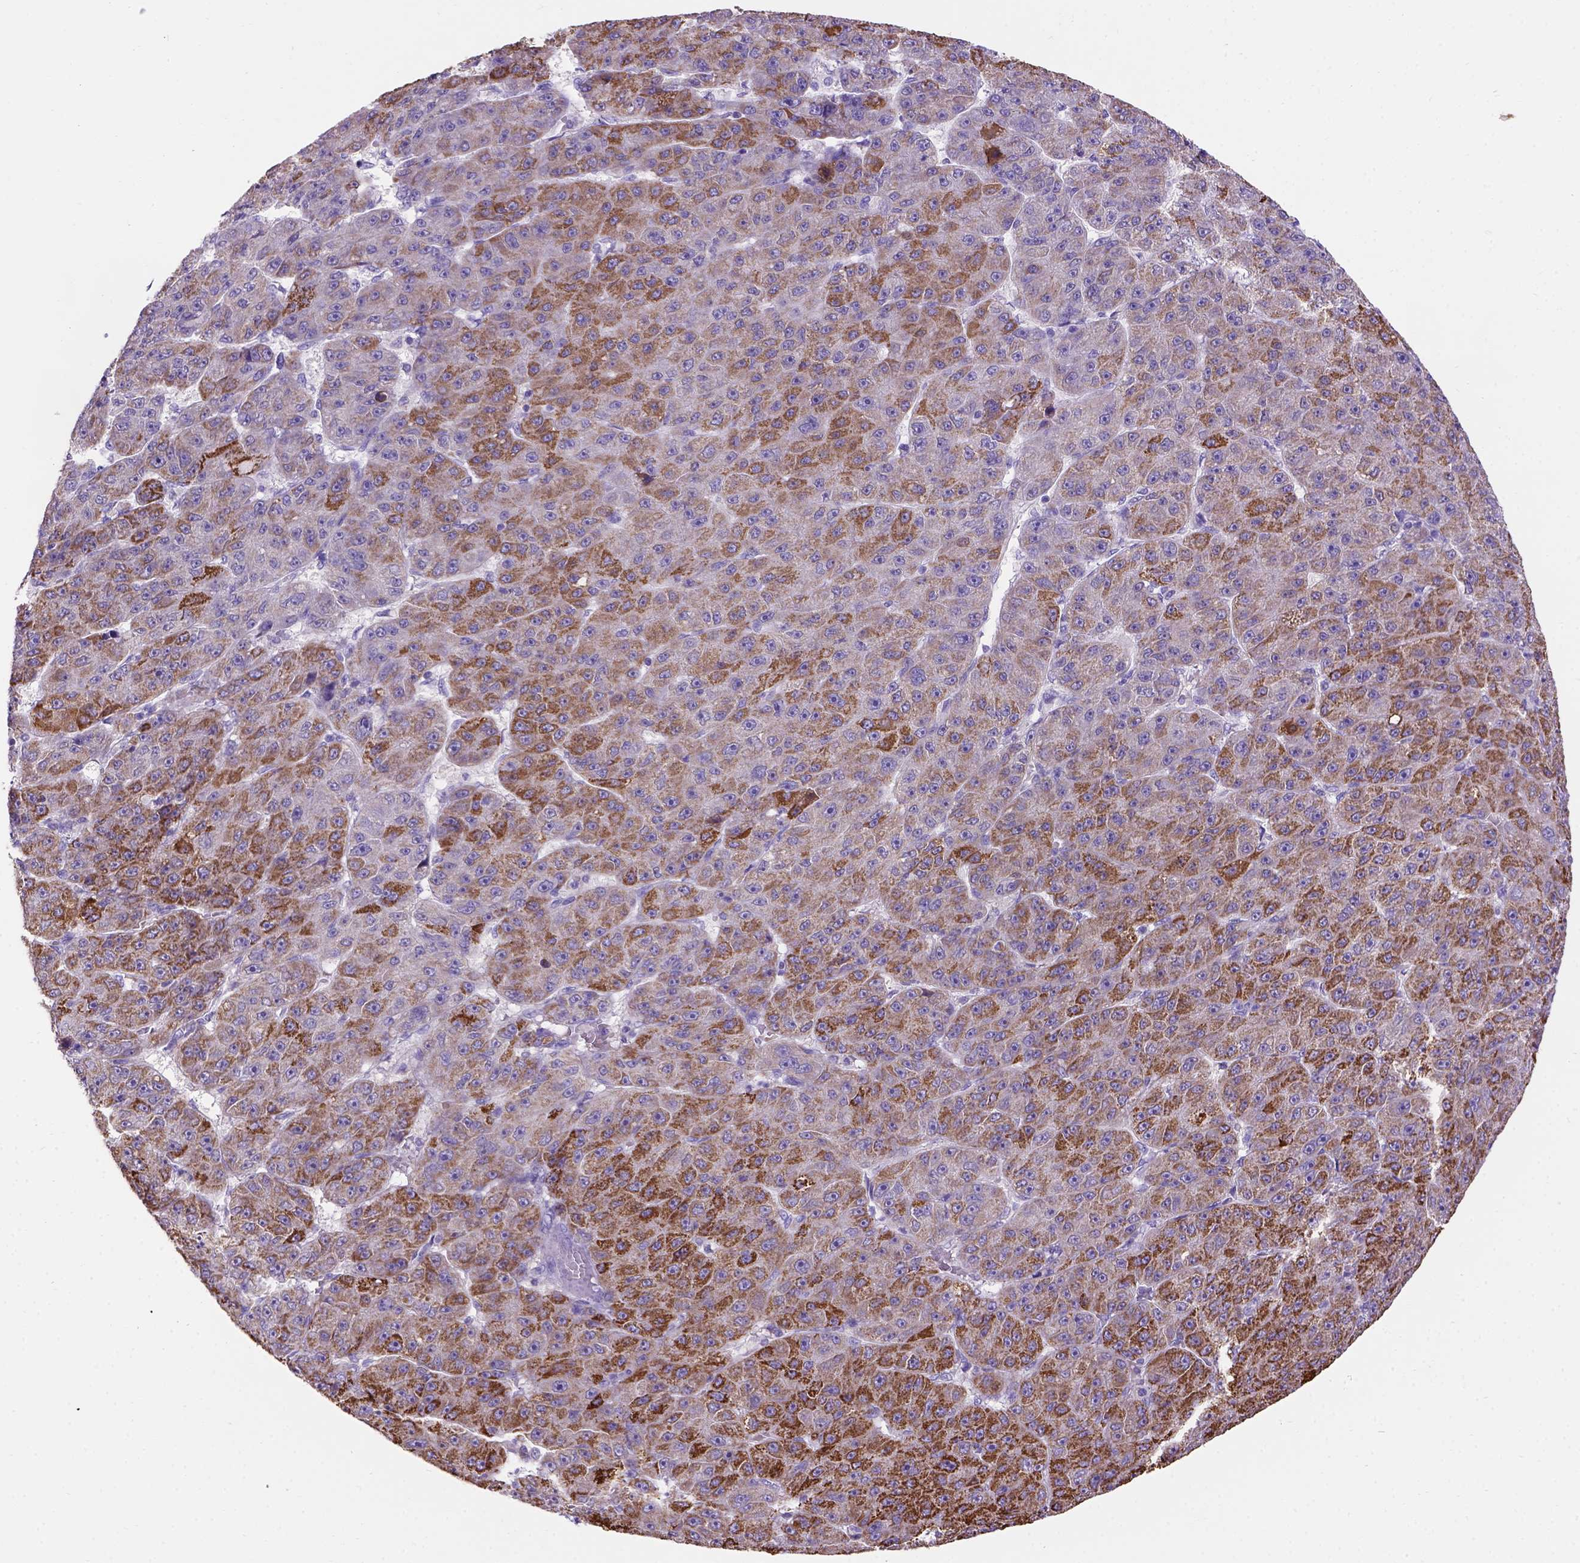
{"staining": {"intensity": "strong", "quantity": "<25%", "location": "cytoplasmic/membranous"}, "tissue": "liver cancer", "cell_type": "Tumor cells", "image_type": "cancer", "snomed": [{"axis": "morphology", "description": "Carcinoma, Hepatocellular, NOS"}, {"axis": "topography", "description": "Liver"}], "caption": "Hepatocellular carcinoma (liver) was stained to show a protein in brown. There is medium levels of strong cytoplasmic/membranous expression in about <25% of tumor cells.", "gene": "L2HGDH", "patient": {"sex": "male", "age": 67}}